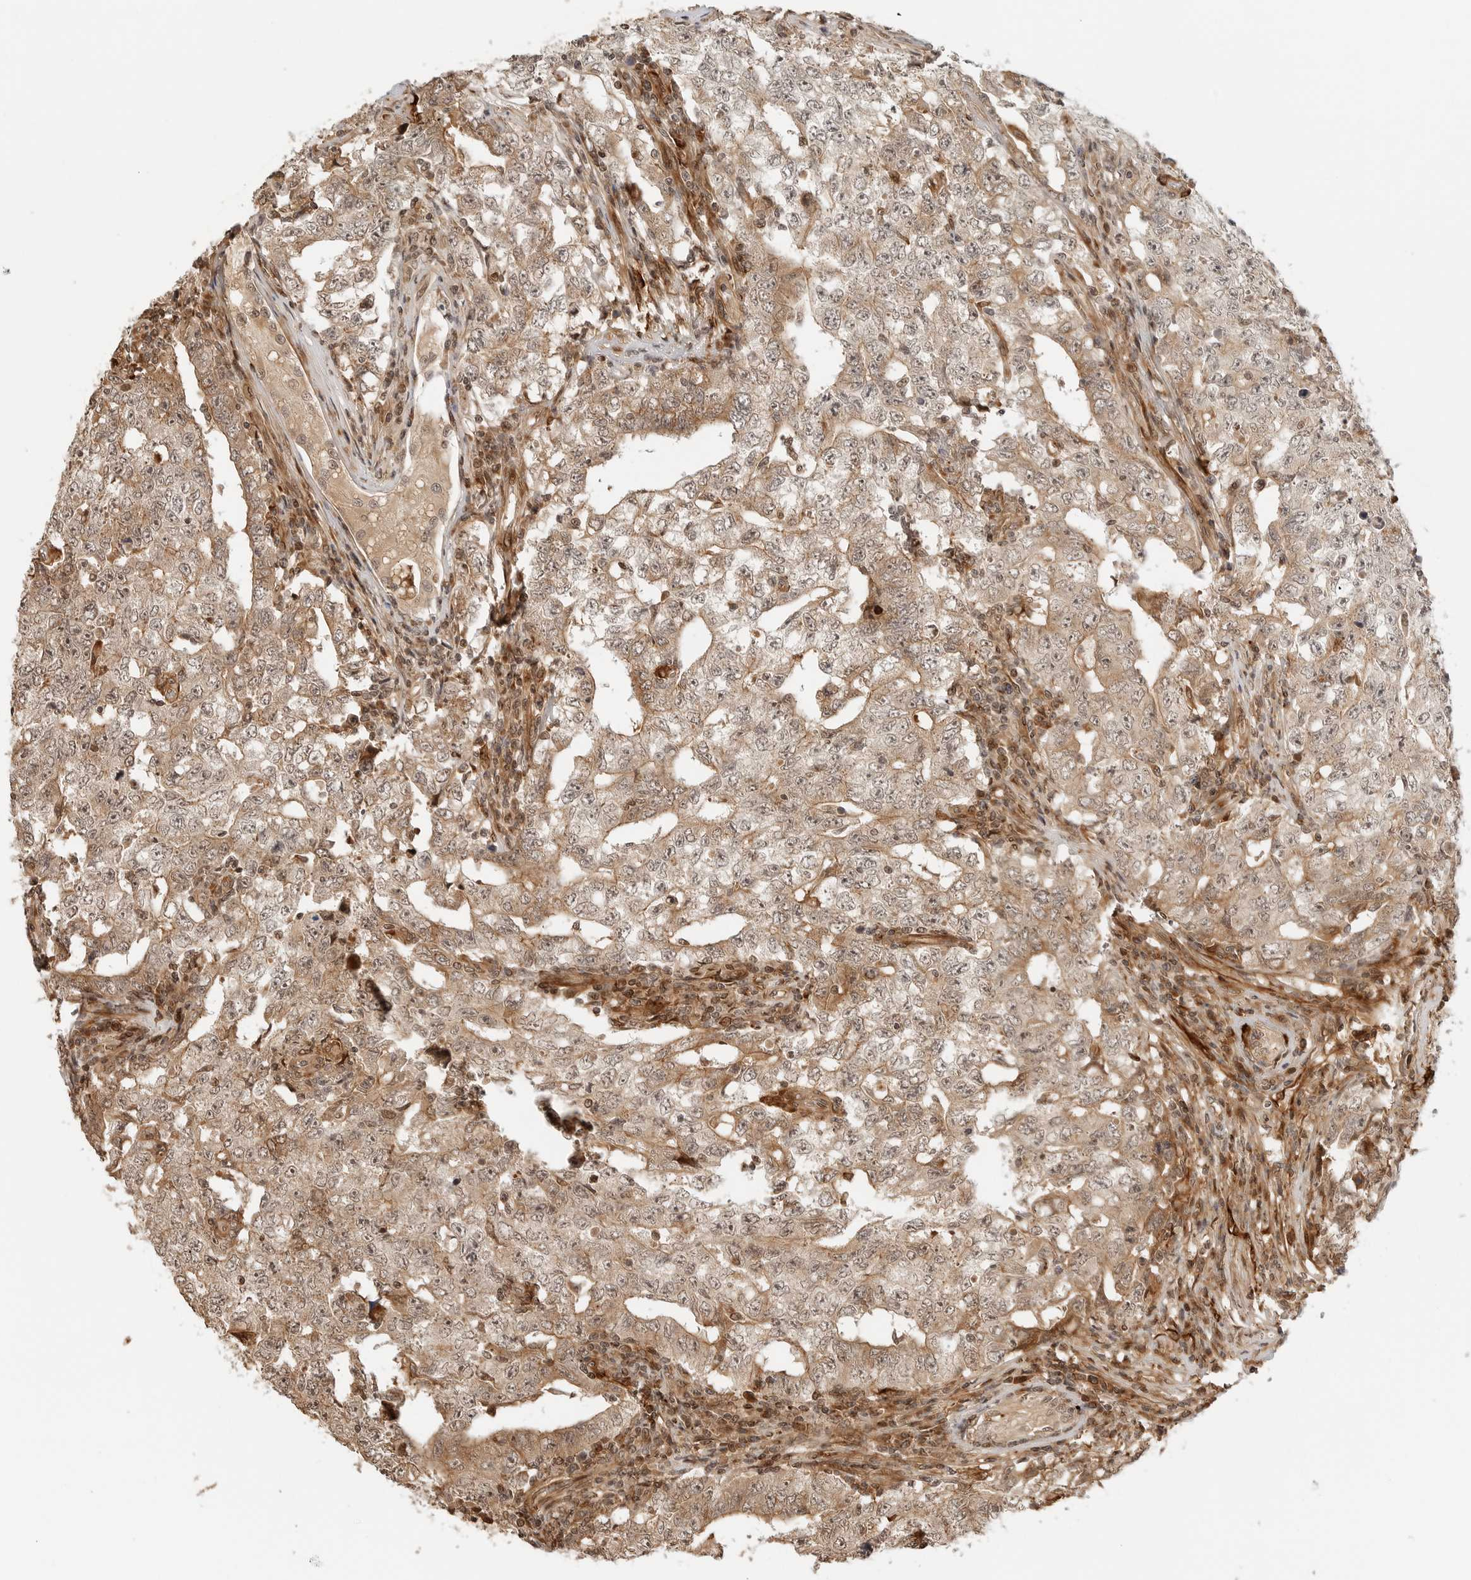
{"staining": {"intensity": "weak", "quantity": ">75%", "location": "cytoplasmic/membranous,nuclear"}, "tissue": "testis cancer", "cell_type": "Tumor cells", "image_type": "cancer", "snomed": [{"axis": "morphology", "description": "Carcinoma, Embryonal, NOS"}, {"axis": "topography", "description": "Testis"}], "caption": "Immunohistochemical staining of testis cancer (embryonal carcinoma) exhibits weak cytoplasmic/membranous and nuclear protein expression in approximately >75% of tumor cells.", "gene": "GEM", "patient": {"sex": "male", "age": 26}}